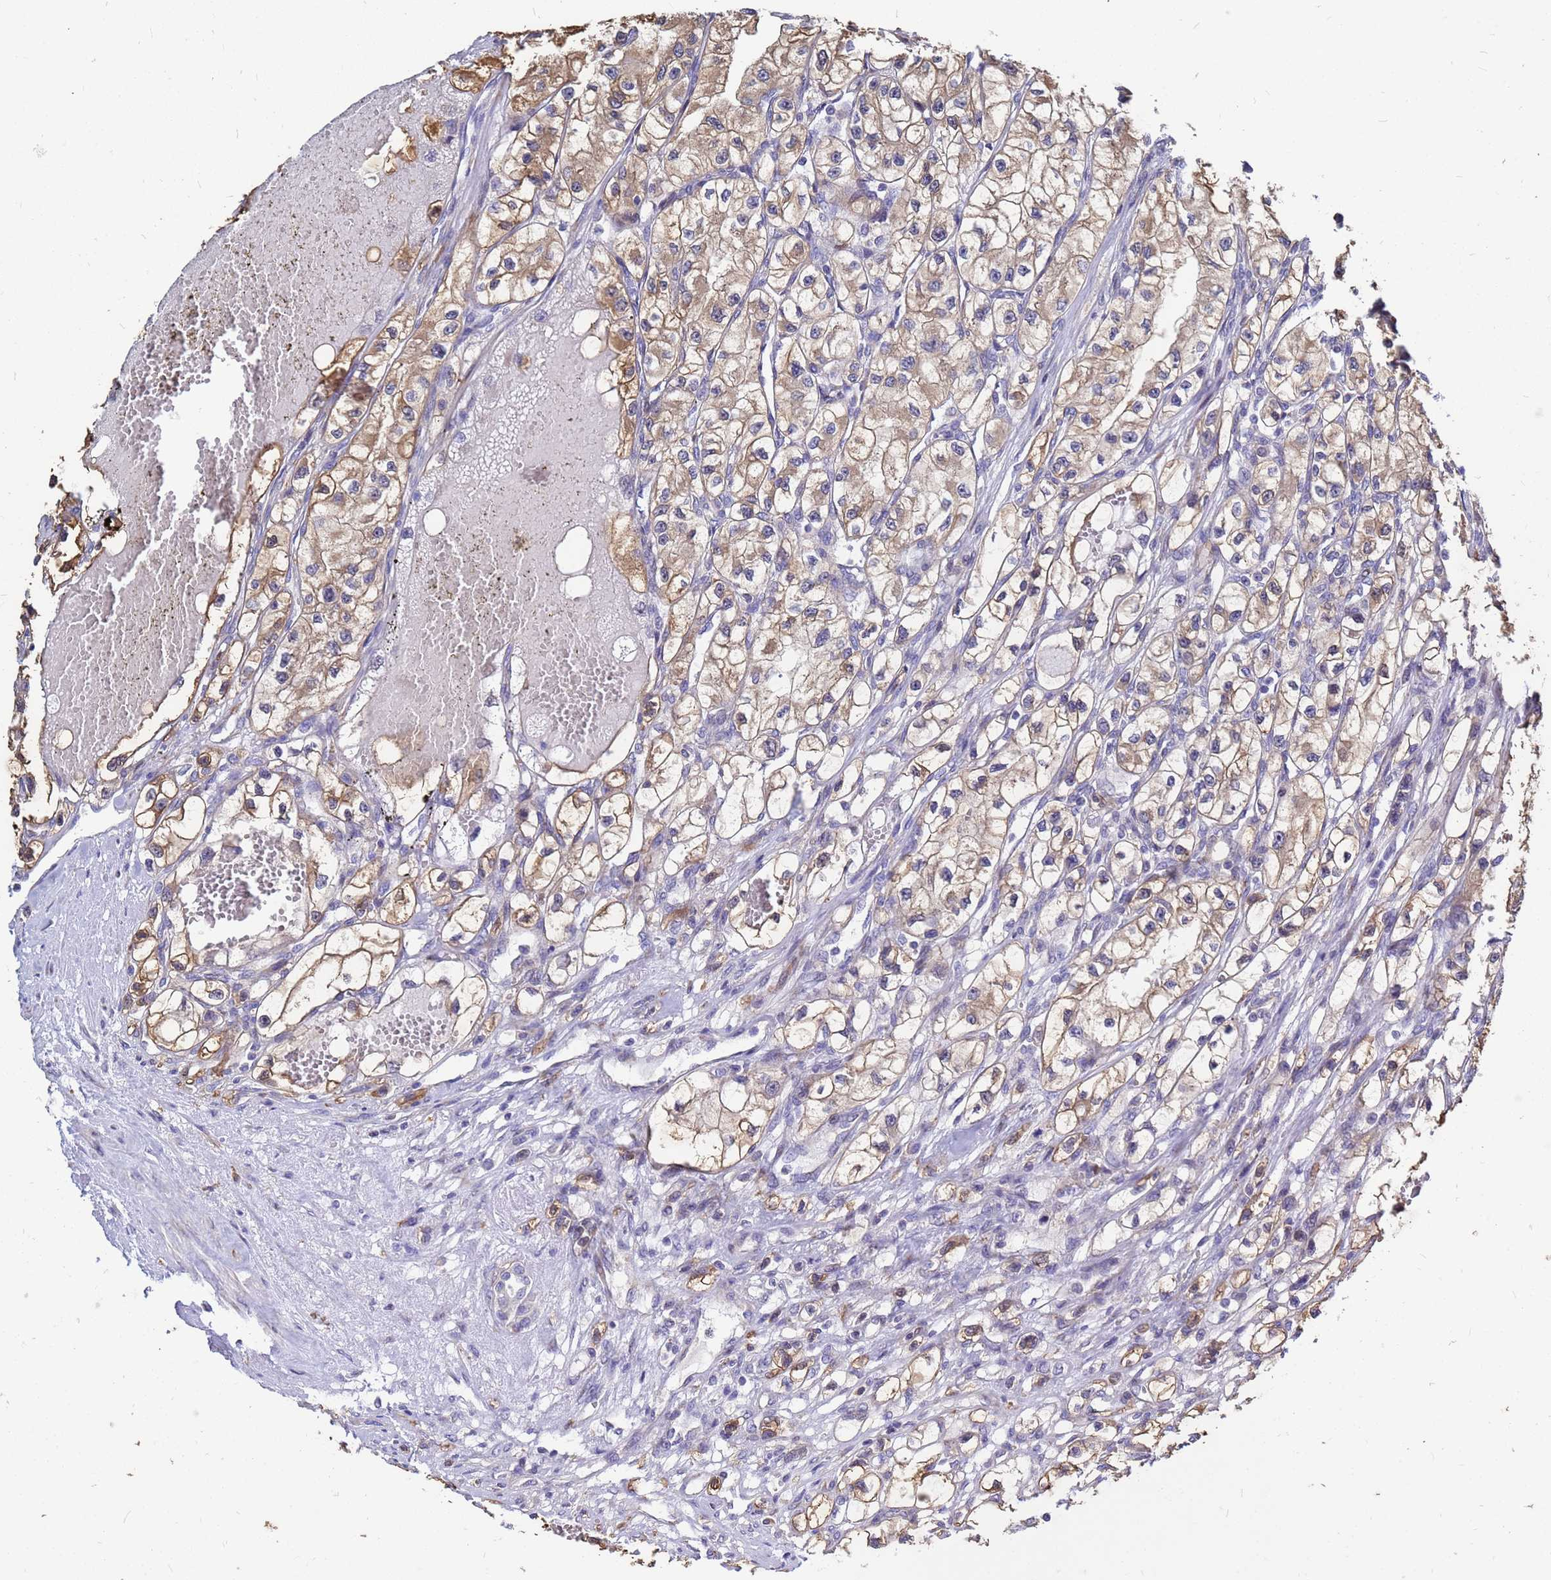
{"staining": {"intensity": "moderate", "quantity": "25%-75%", "location": "cytoplasmic/membranous"}, "tissue": "renal cancer", "cell_type": "Tumor cells", "image_type": "cancer", "snomed": [{"axis": "morphology", "description": "Adenocarcinoma, NOS"}, {"axis": "topography", "description": "Kidney"}], "caption": "DAB immunohistochemical staining of renal cancer shows moderate cytoplasmic/membranous protein expression in about 25%-75% of tumor cells.", "gene": "MOB2", "patient": {"sex": "female", "age": 57}}